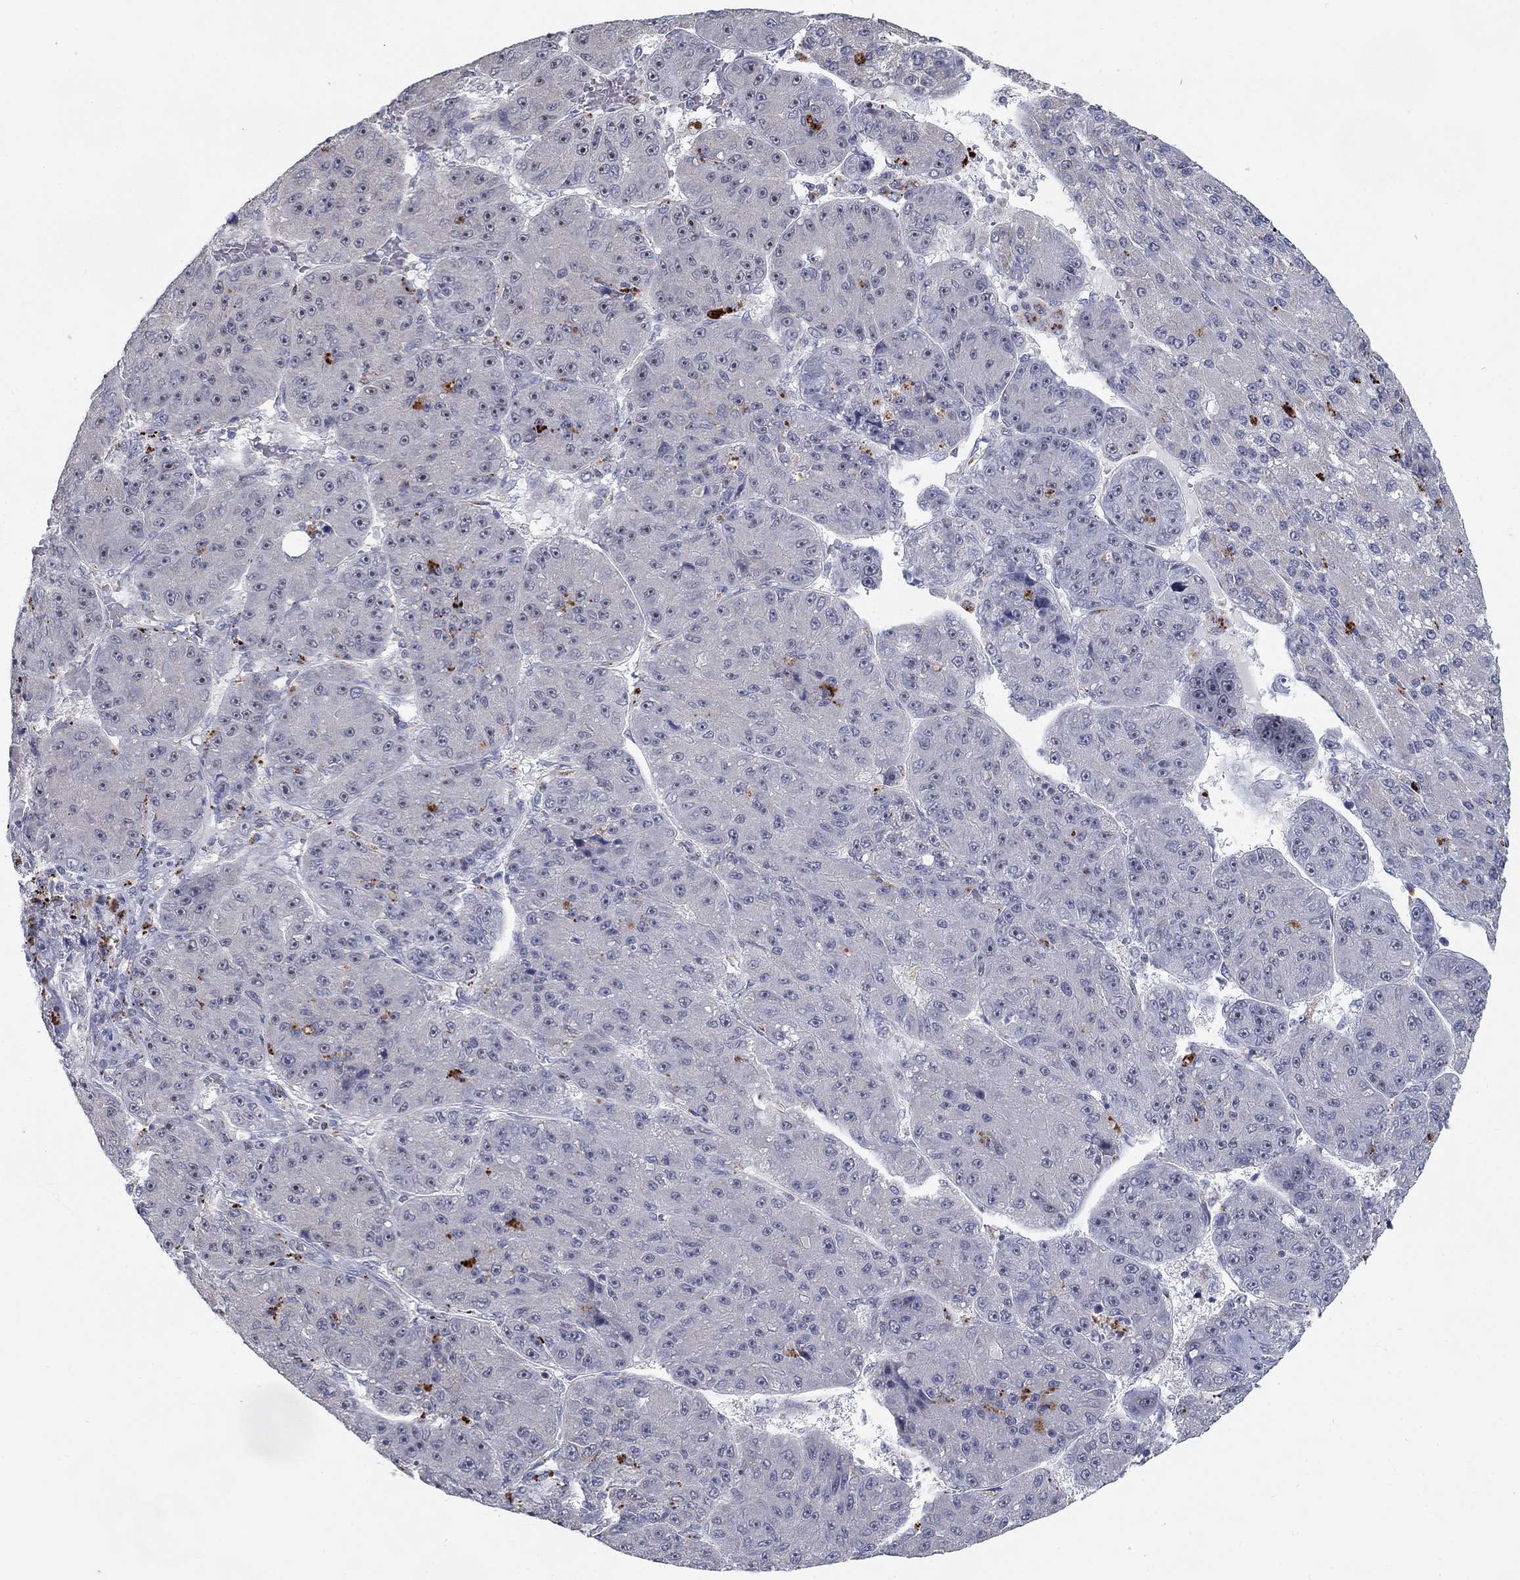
{"staining": {"intensity": "negative", "quantity": "none", "location": "none"}, "tissue": "liver cancer", "cell_type": "Tumor cells", "image_type": "cancer", "snomed": [{"axis": "morphology", "description": "Carcinoma, Hepatocellular, NOS"}, {"axis": "topography", "description": "Liver"}], "caption": "Histopathology image shows no protein staining in tumor cells of liver cancer (hepatocellular carcinoma) tissue.", "gene": "MTSS2", "patient": {"sex": "male", "age": 67}}